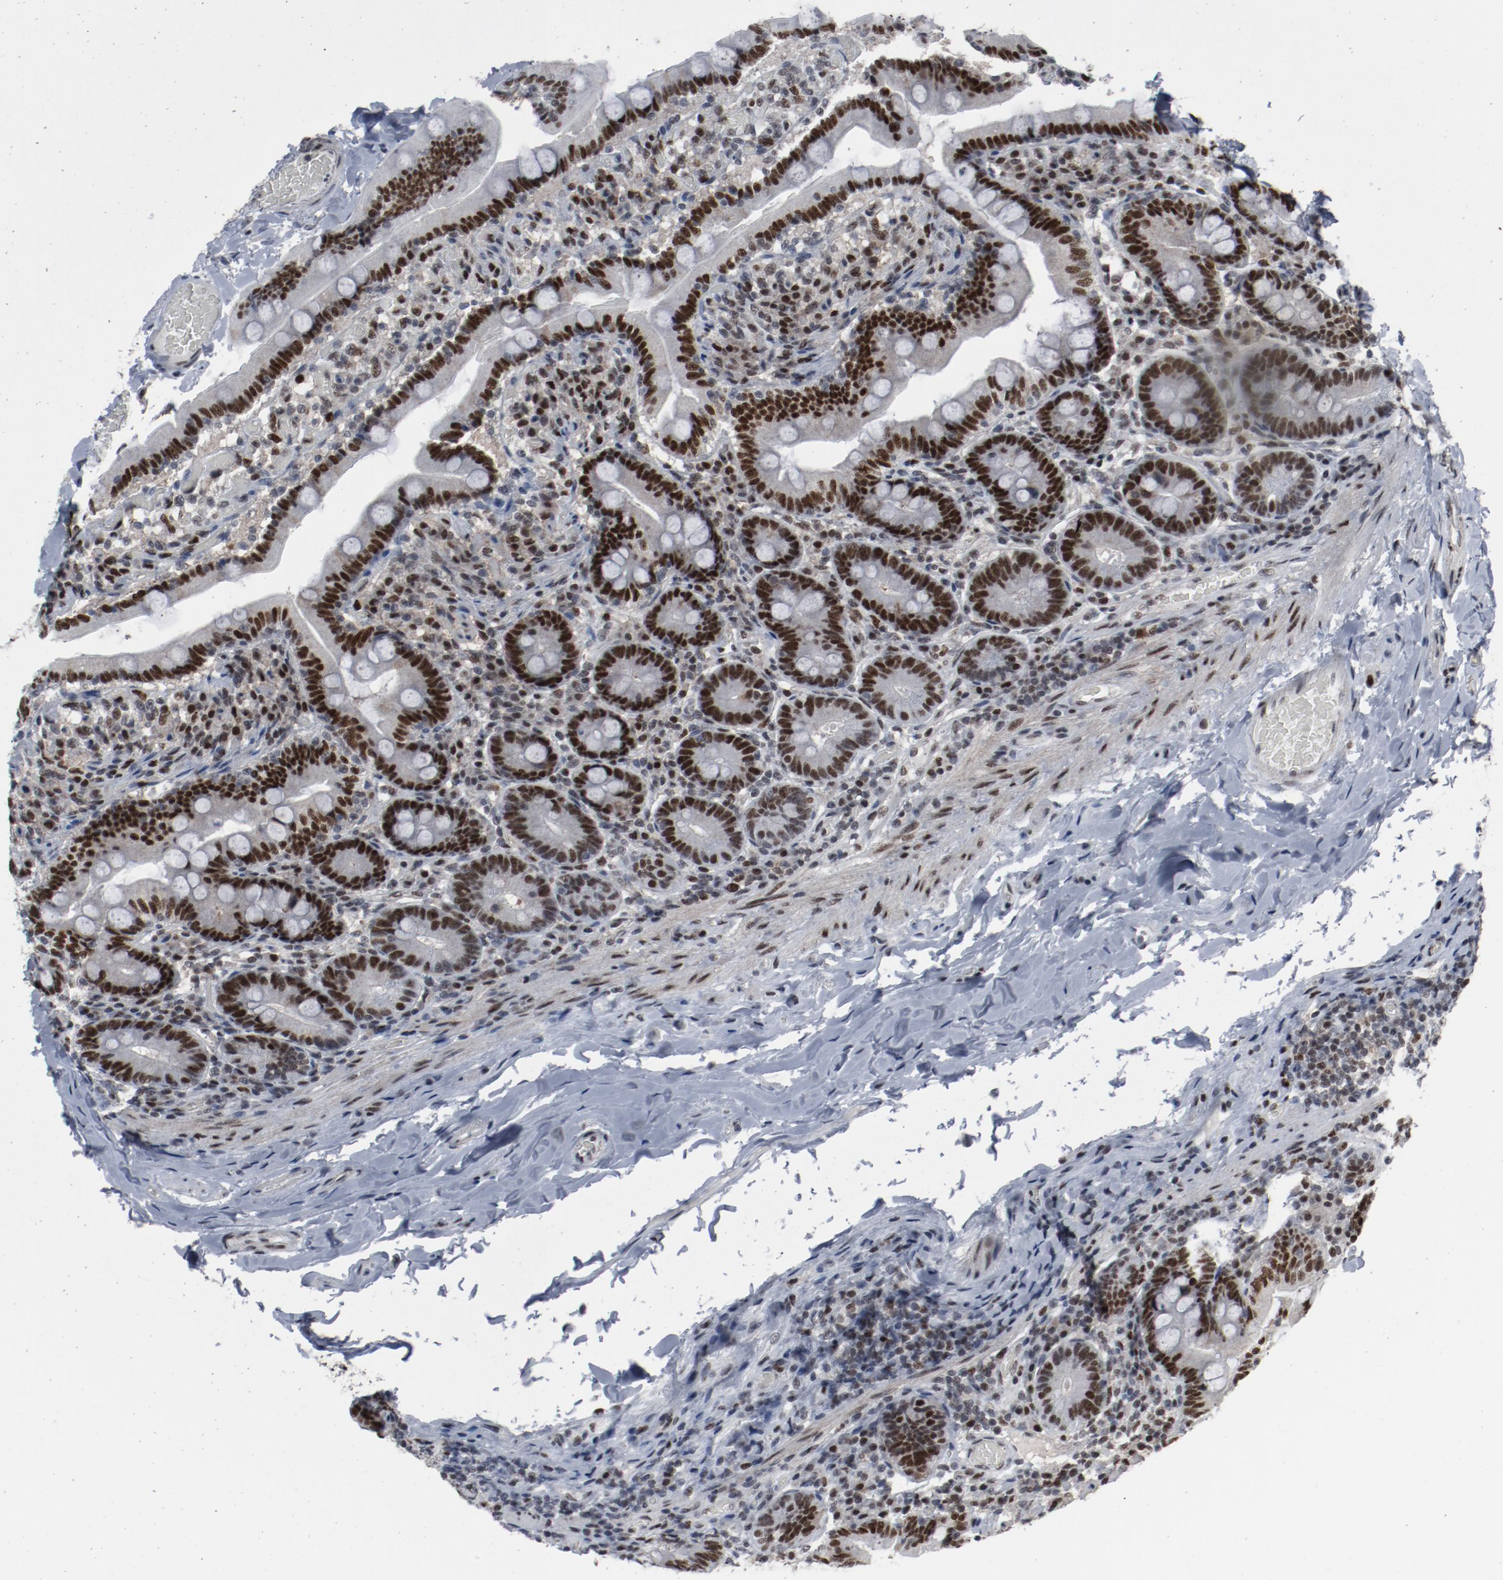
{"staining": {"intensity": "strong", "quantity": ">75%", "location": "nuclear"}, "tissue": "duodenum", "cell_type": "Glandular cells", "image_type": "normal", "snomed": [{"axis": "morphology", "description": "Normal tissue, NOS"}, {"axis": "topography", "description": "Duodenum"}], "caption": "Duodenum stained with immunohistochemistry shows strong nuclear staining in about >75% of glandular cells.", "gene": "JMJD6", "patient": {"sex": "male", "age": 66}}